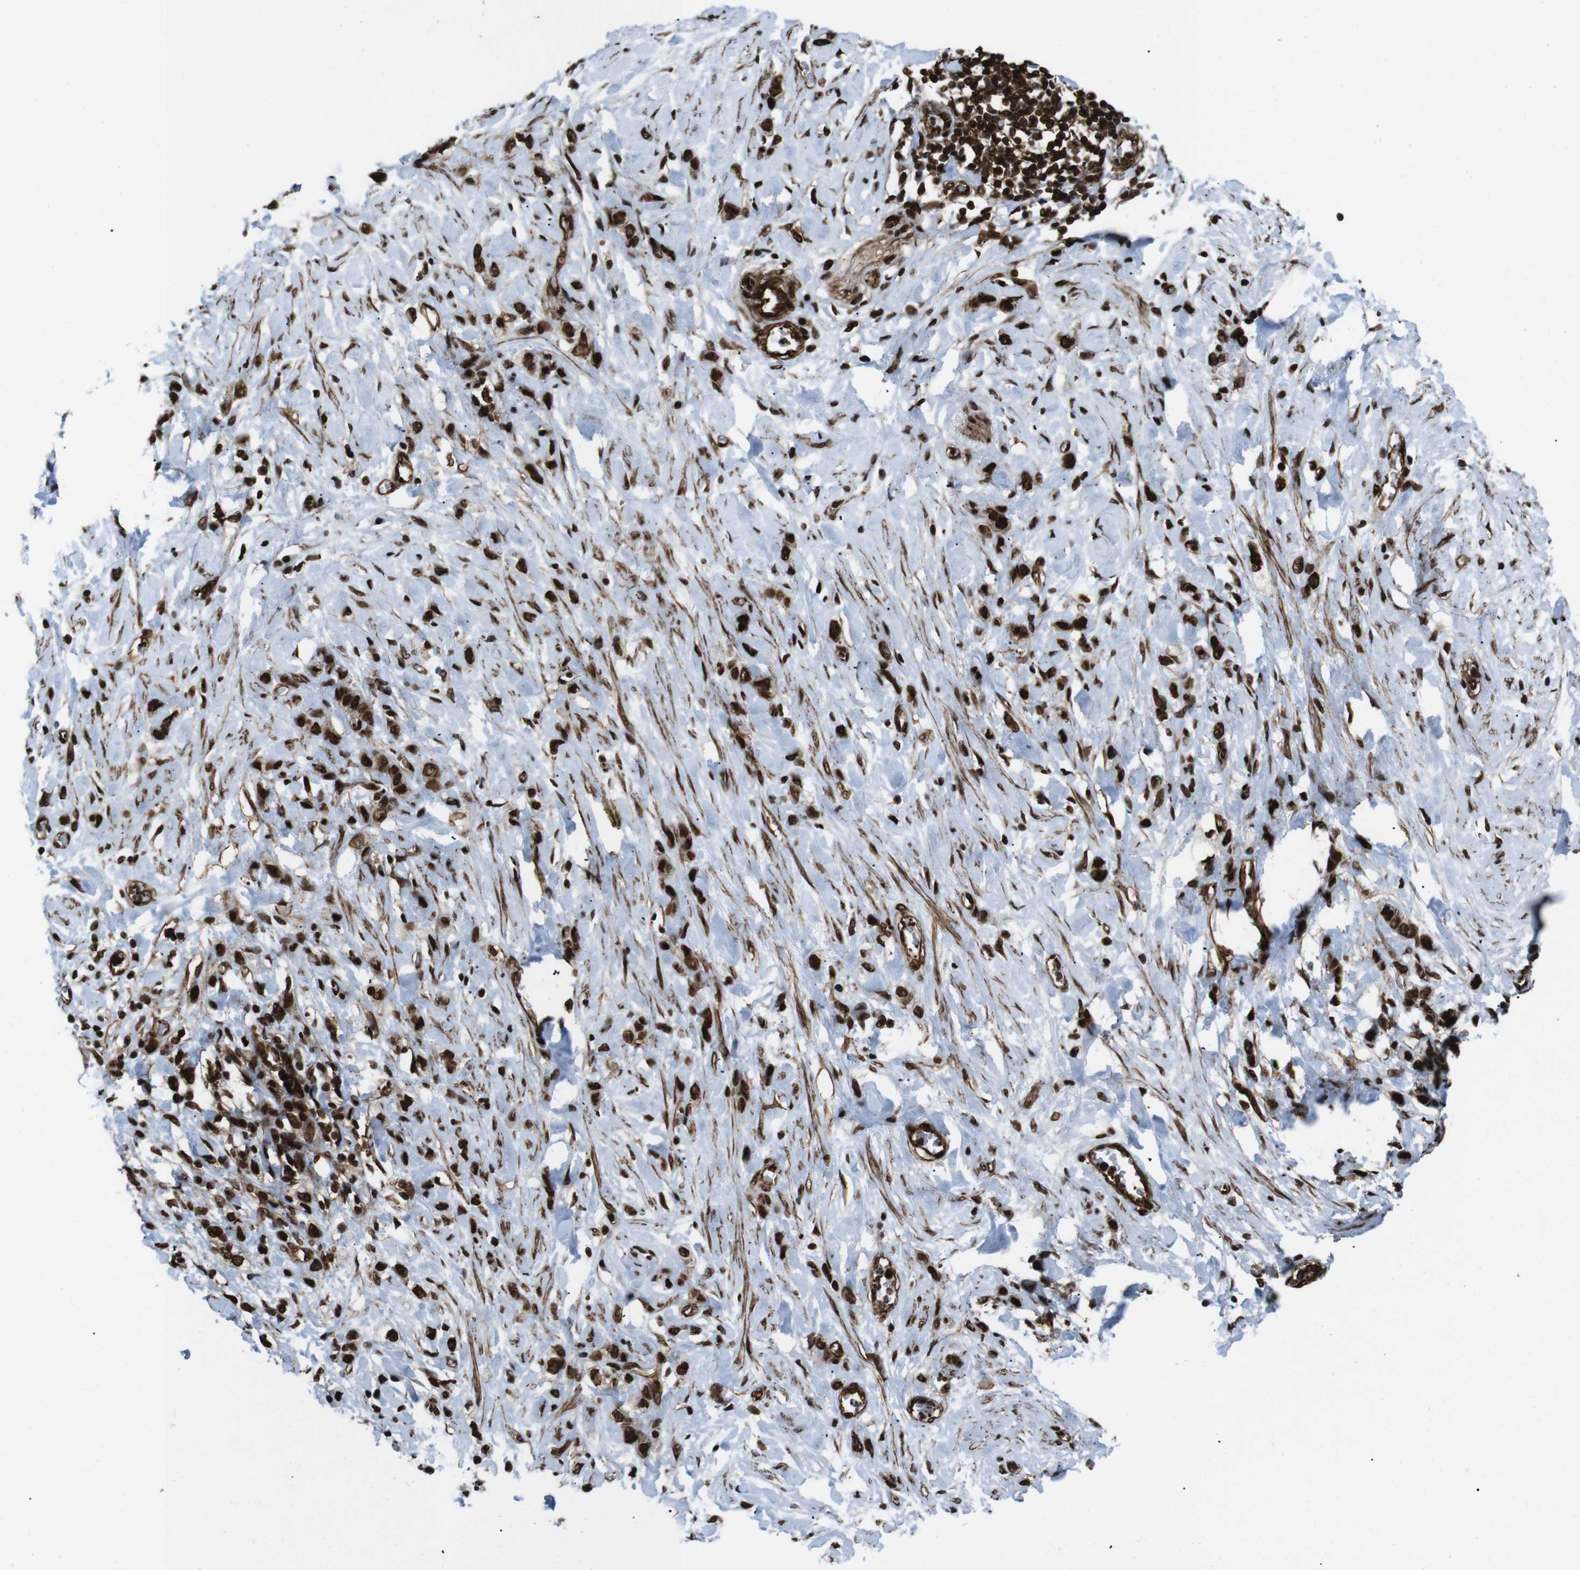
{"staining": {"intensity": "strong", "quantity": ">75%", "location": "nuclear"}, "tissue": "stomach cancer", "cell_type": "Tumor cells", "image_type": "cancer", "snomed": [{"axis": "morphology", "description": "Adenocarcinoma, NOS"}, {"axis": "morphology", "description": "Adenocarcinoma, High grade"}, {"axis": "topography", "description": "Stomach, upper"}, {"axis": "topography", "description": "Stomach, lower"}], "caption": "Immunohistochemical staining of stomach adenocarcinoma (high-grade) demonstrates high levels of strong nuclear staining in about >75% of tumor cells.", "gene": "HNRNPU", "patient": {"sex": "female", "age": 65}}